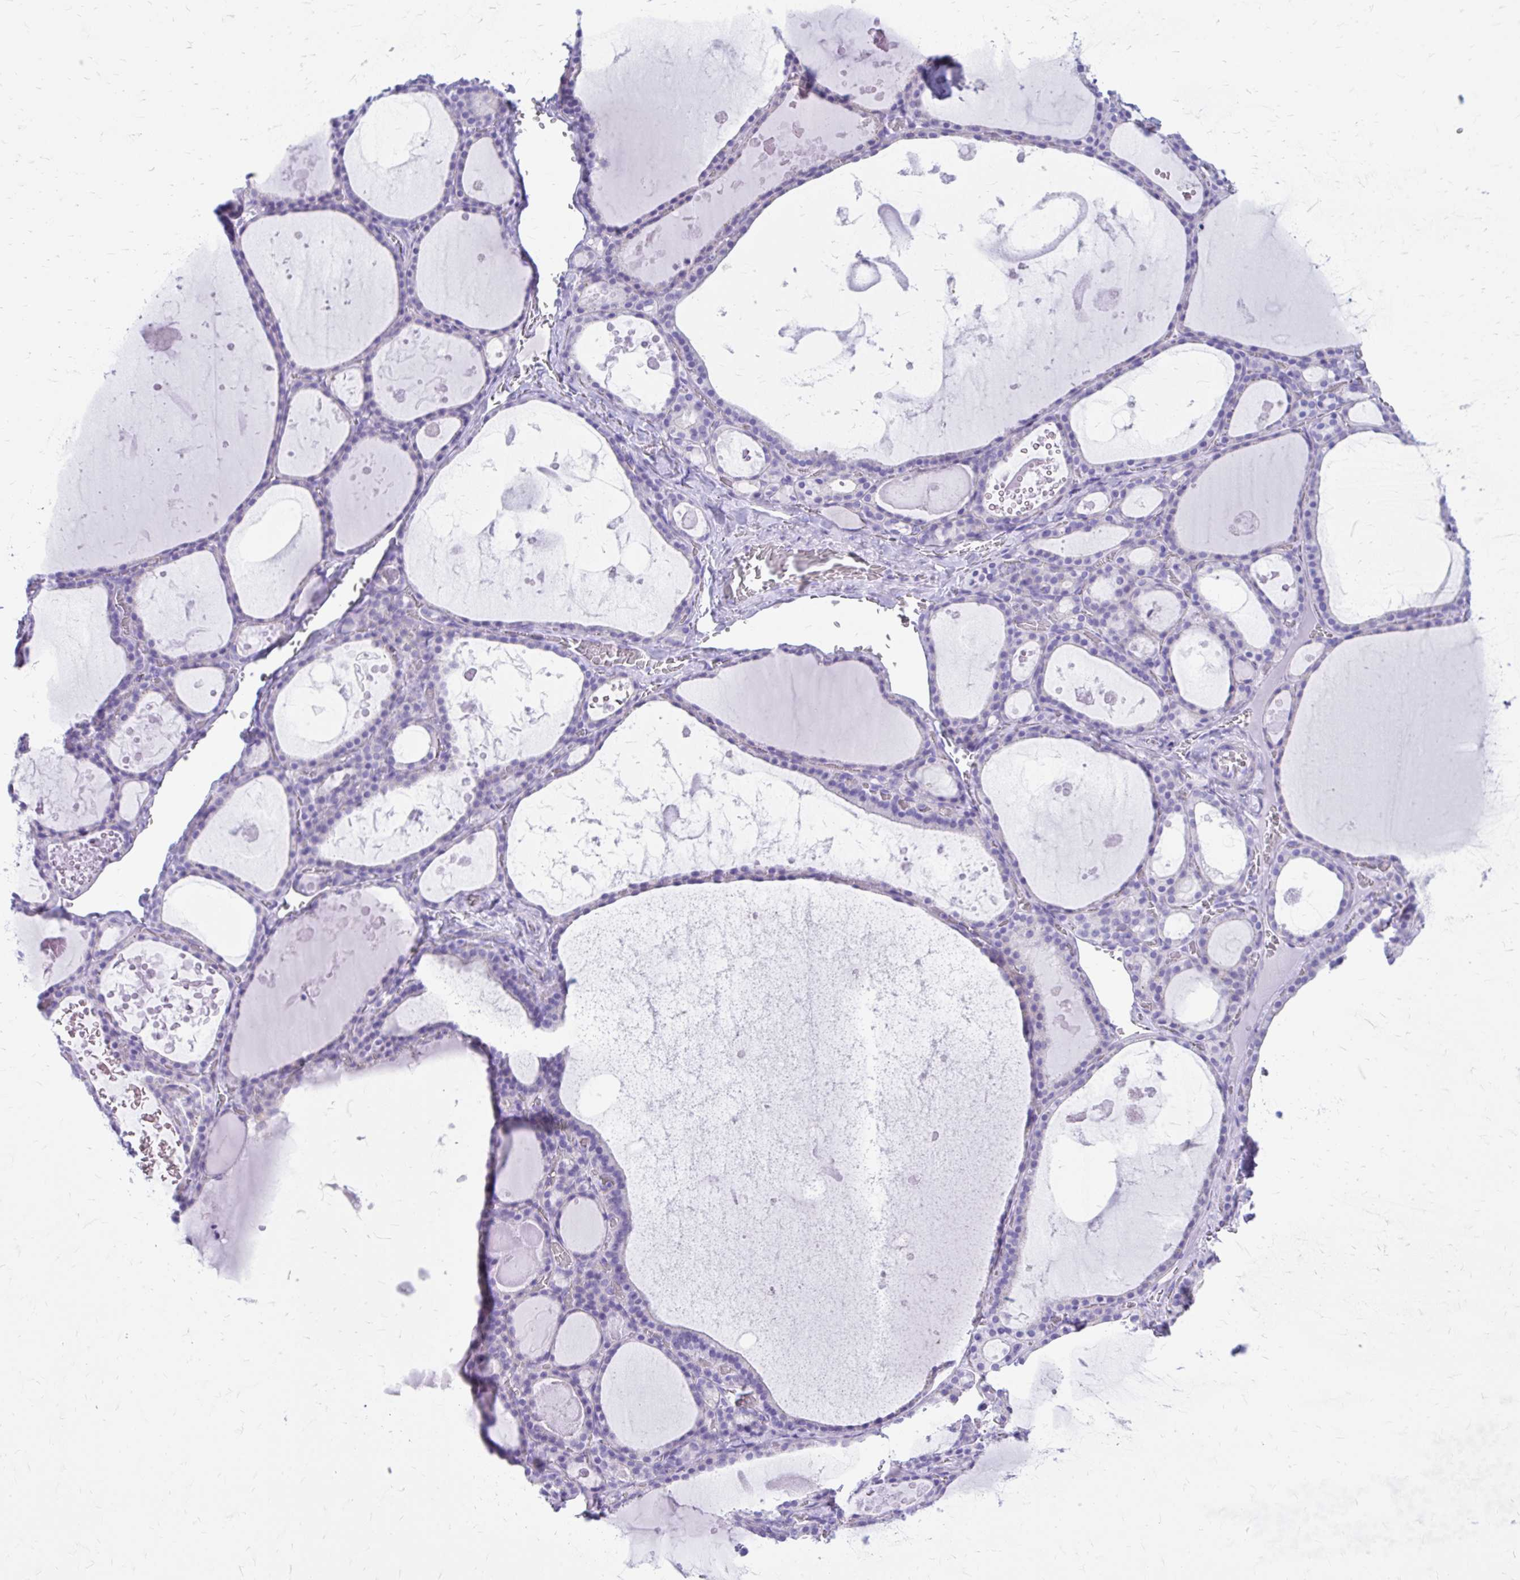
{"staining": {"intensity": "negative", "quantity": "none", "location": "none"}, "tissue": "thyroid gland", "cell_type": "Glandular cells", "image_type": "normal", "snomed": [{"axis": "morphology", "description": "Normal tissue, NOS"}, {"axis": "topography", "description": "Thyroid gland"}], "caption": "A high-resolution histopathology image shows immunohistochemistry staining of benign thyroid gland, which exhibits no significant positivity in glandular cells.", "gene": "ZNF699", "patient": {"sex": "male", "age": 56}}